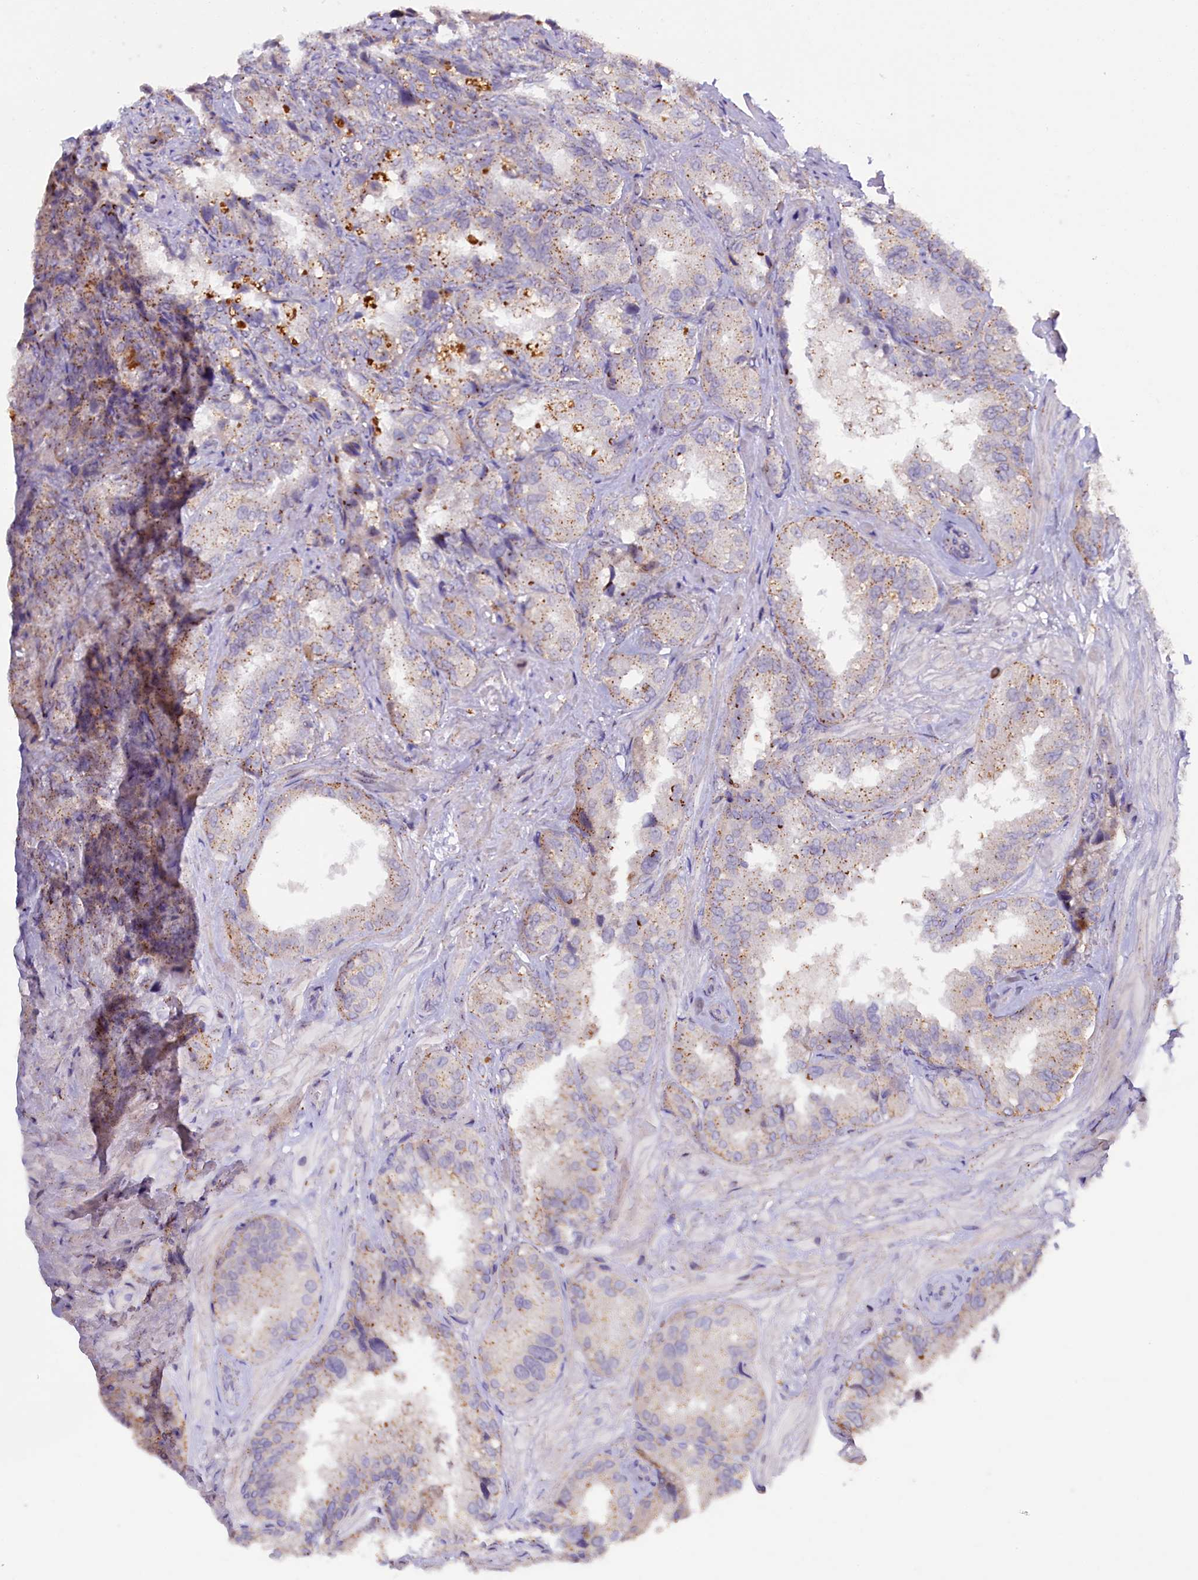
{"staining": {"intensity": "weak", "quantity": "<25%", "location": "cytoplasmic/membranous"}, "tissue": "seminal vesicle", "cell_type": "Glandular cells", "image_type": "normal", "snomed": [{"axis": "morphology", "description": "Normal tissue, NOS"}, {"axis": "topography", "description": "Prostate and seminal vesicle, NOS"}, {"axis": "topography", "description": "Prostate"}, {"axis": "topography", "description": "Seminal veicle"}], "caption": "Glandular cells show no significant protein positivity in normal seminal vesicle. (DAB immunohistochemistry, high magnification).", "gene": "HYKK", "patient": {"sex": "male", "age": 67}}